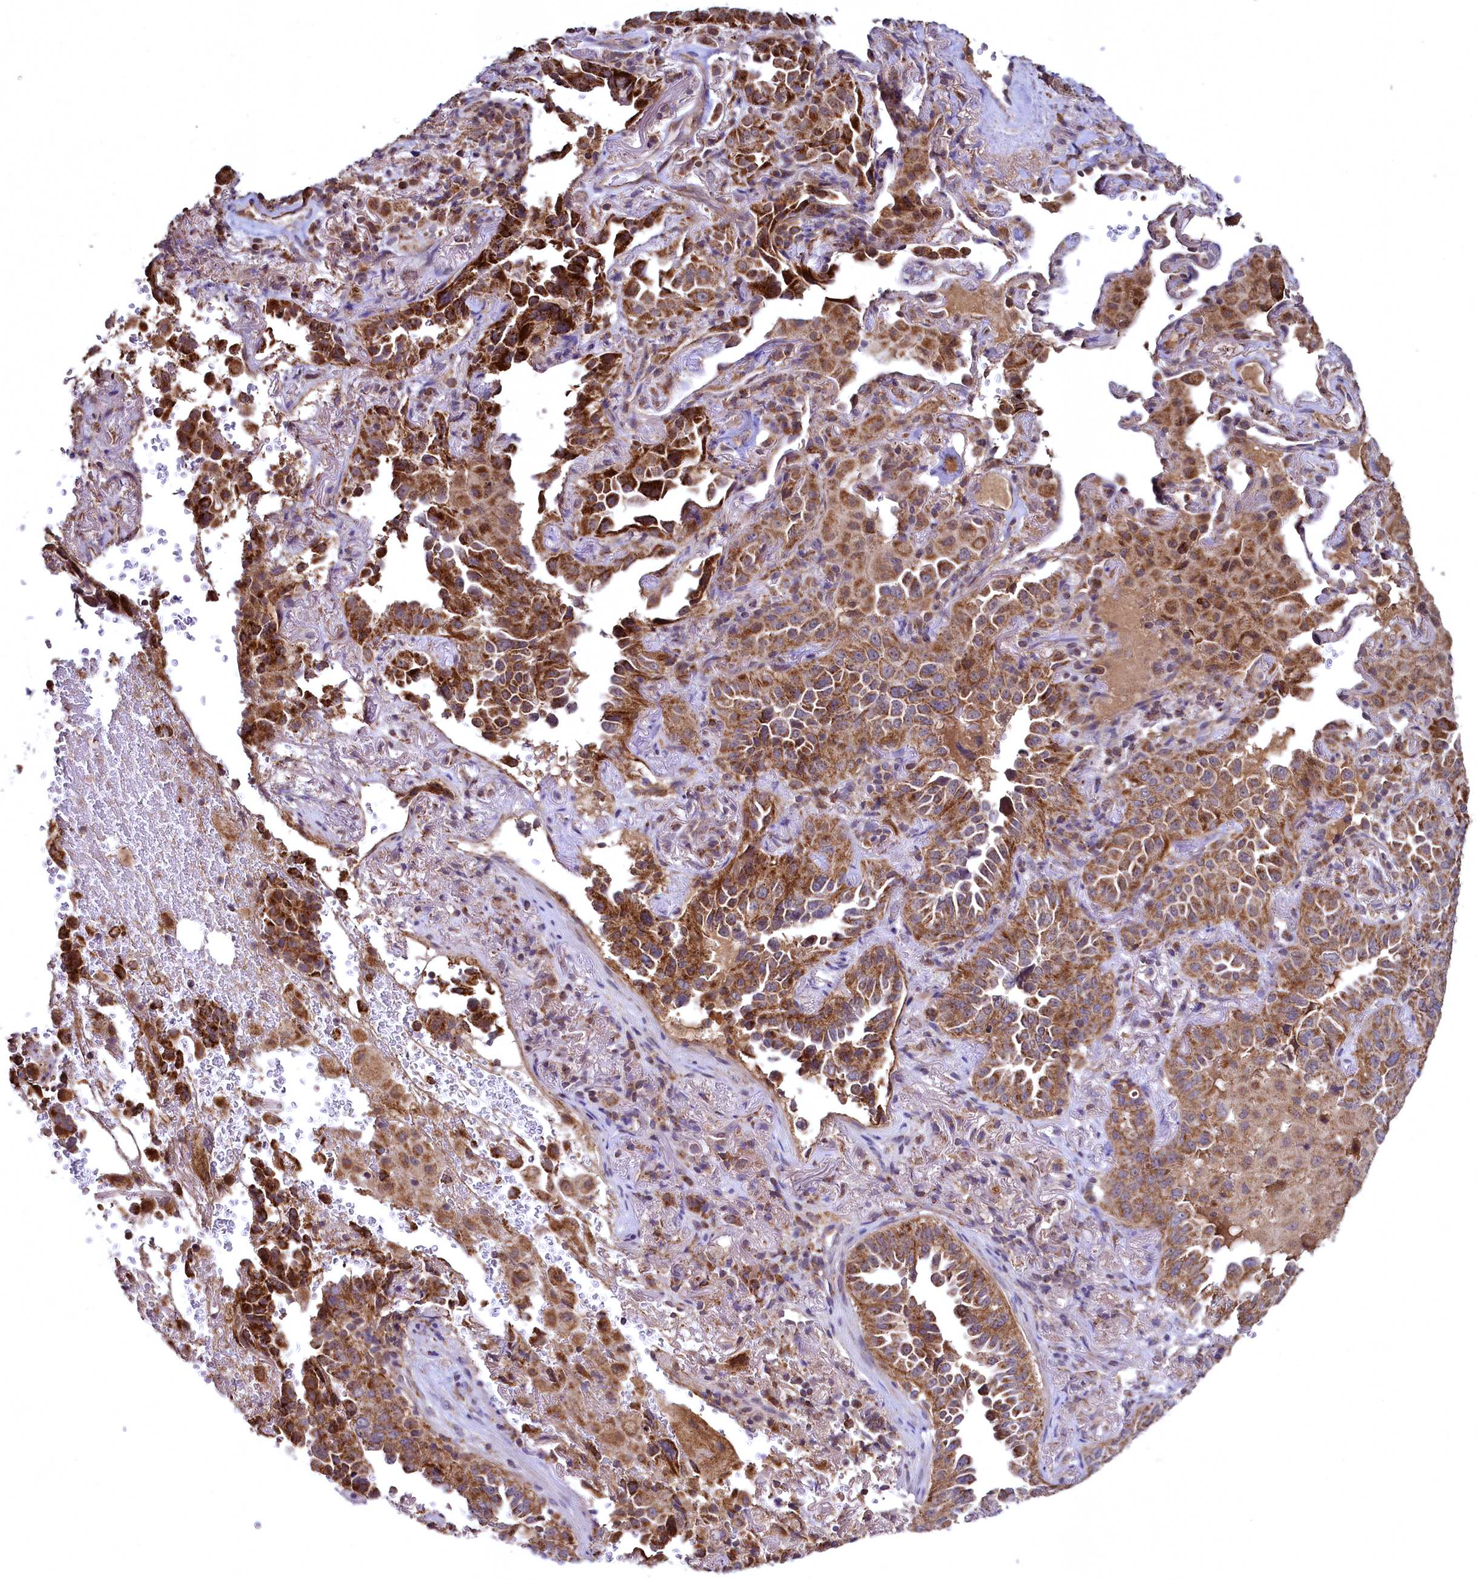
{"staining": {"intensity": "moderate", "quantity": ">75%", "location": "cytoplasmic/membranous"}, "tissue": "lung cancer", "cell_type": "Tumor cells", "image_type": "cancer", "snomed": [{"axis": "morphology", "description": "Adenocarcinoma, NOS"}, {"axis": "topography", "description": "Lung"}], "caption": "Brown immunohistochemical staining in human lung adenocarcinoma shows moderate cytoplasmic/membranous expression in about >75% of tumor cells.", "gene": "METTL4", "patient": {"sex": "female", "age": 69}}